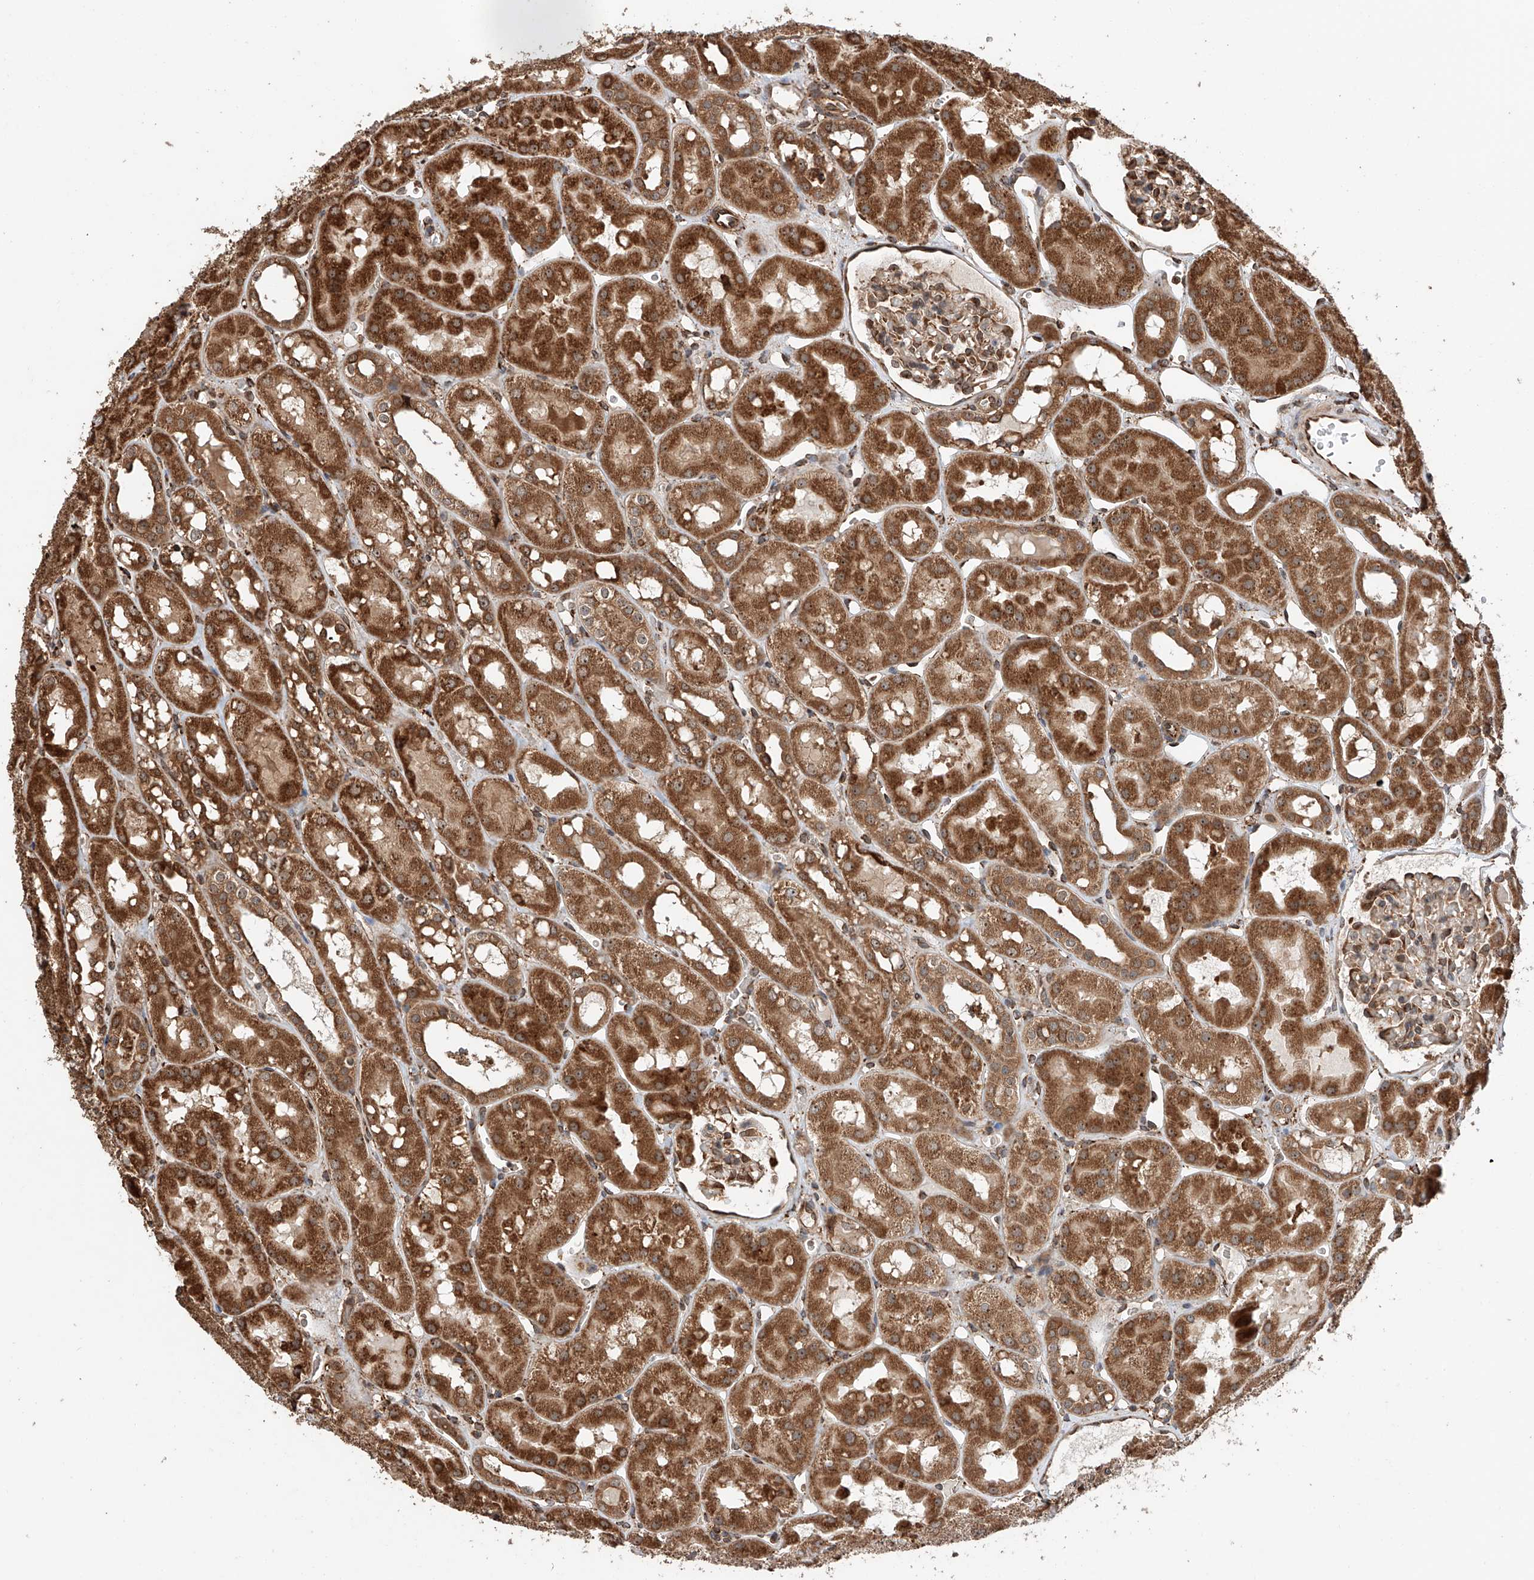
{"staining": {"intensity": "moderate", "quantity": ">75%", "location": "cytoplasmic/membranous"}, "tissue": "kidney", "cell_type": "Cells in glomeruli", "image_type": "normal", "snomed": [{"axis": "morphology", "description": "Normal tissue, NOS"}, {"axis": "topography", "description": "Kidney"}], "caption": "Immunohistochemistry (DAB) staining of unremarkable kidney displays moderate cytoplasmic/membranous protein staining in about >75% of cells in glomeruli.", "gene": "DNAH8", "patient": {"sex": "male", "age": 16}}